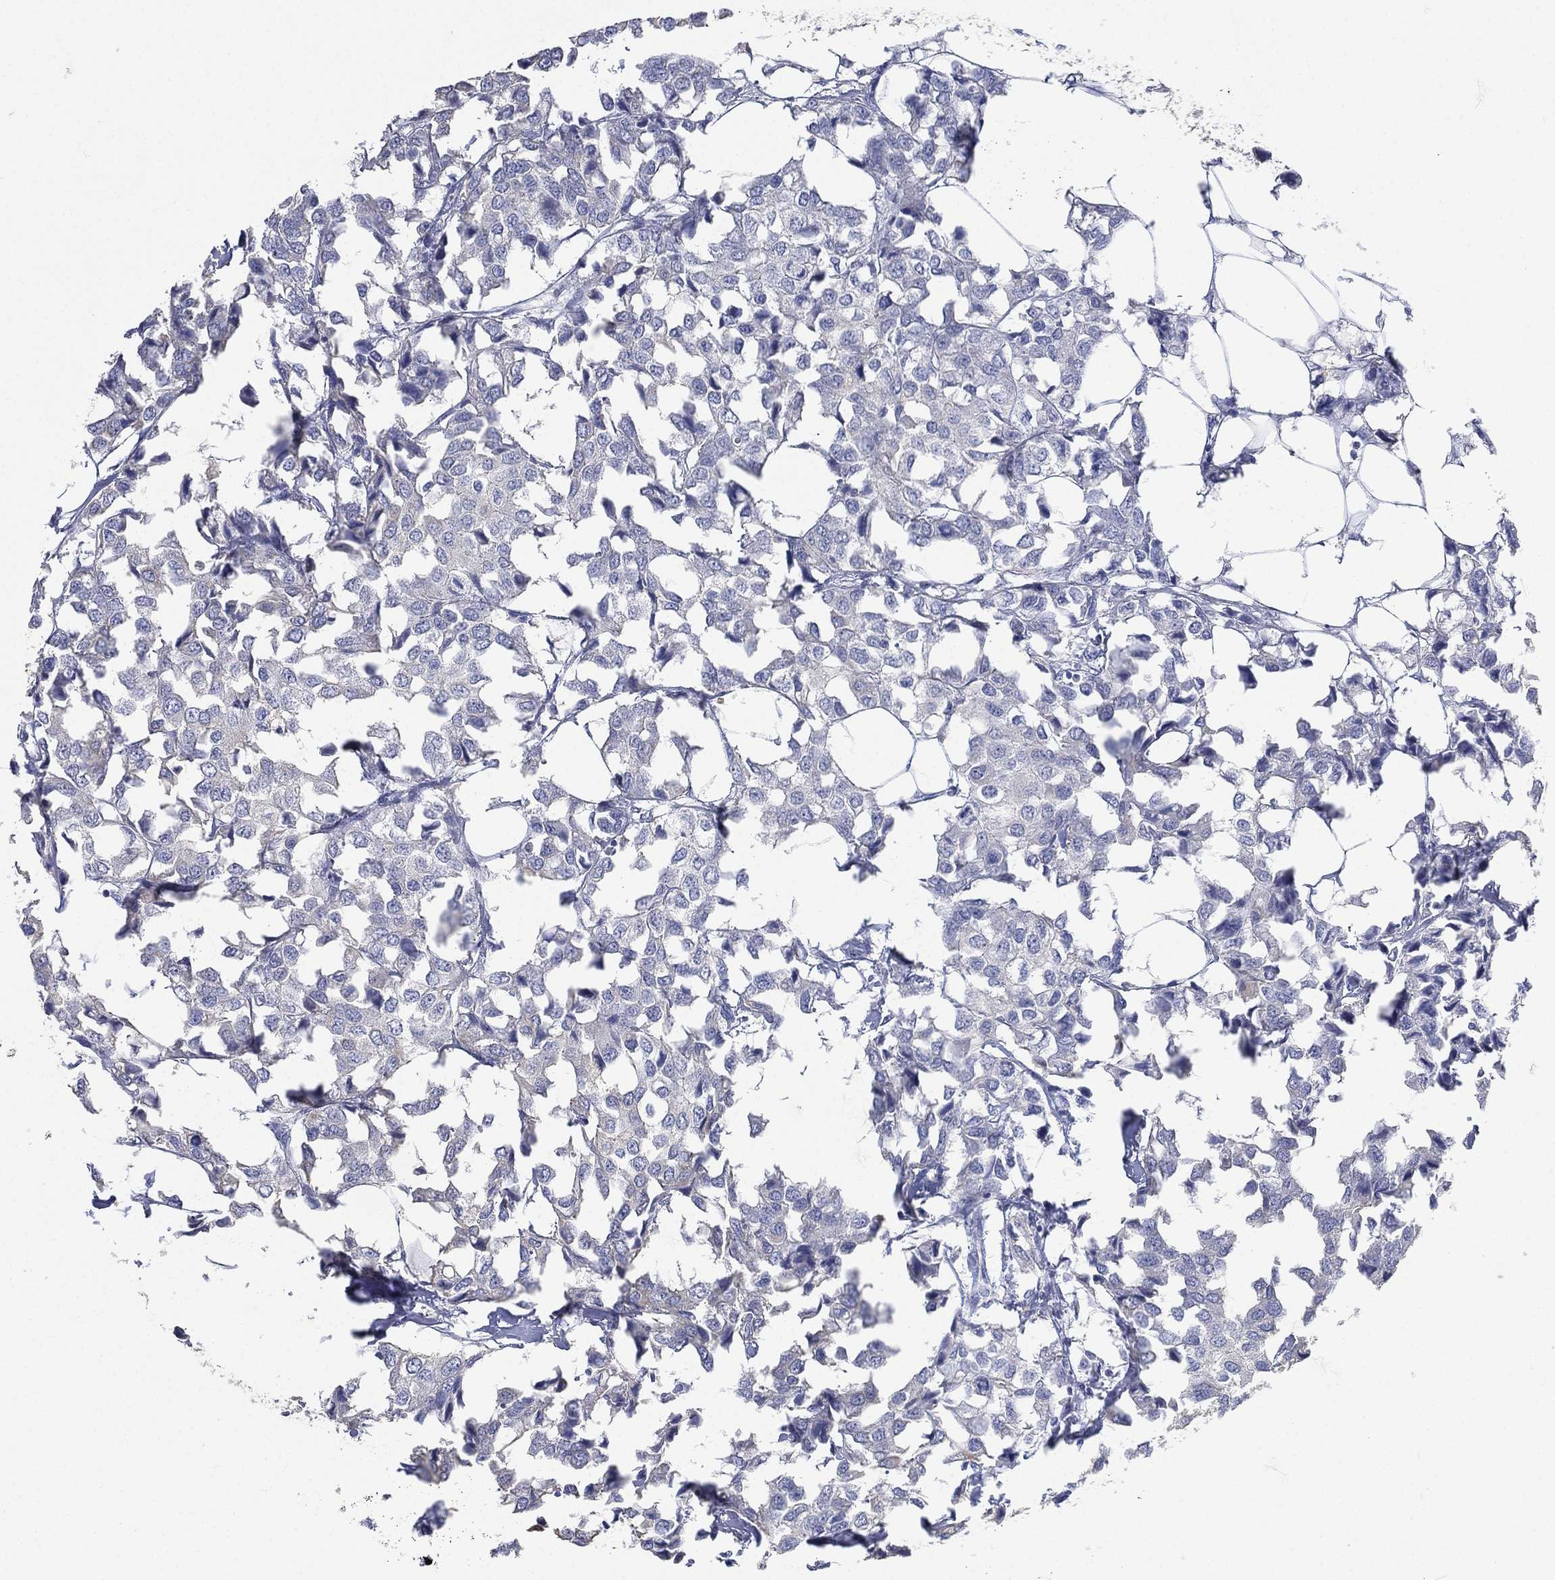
{"staining": {"intensity": "negative", "quantity": "none", "location": "none"}, "tissue": "breast cancer", "cell_type": "Tumor cells", "image_type": "cancer", "snomed": [{"axis": "morphology", "description": "Duct carcinoma"}, {"axis": "topography", "description": "Breast"}], "caption": "Breast cancer was stained to show a protein in brown. There is no significant positivity in tumor cells.", "gene": "FMO1", "patient": {"sex": "female", "age": 80}}